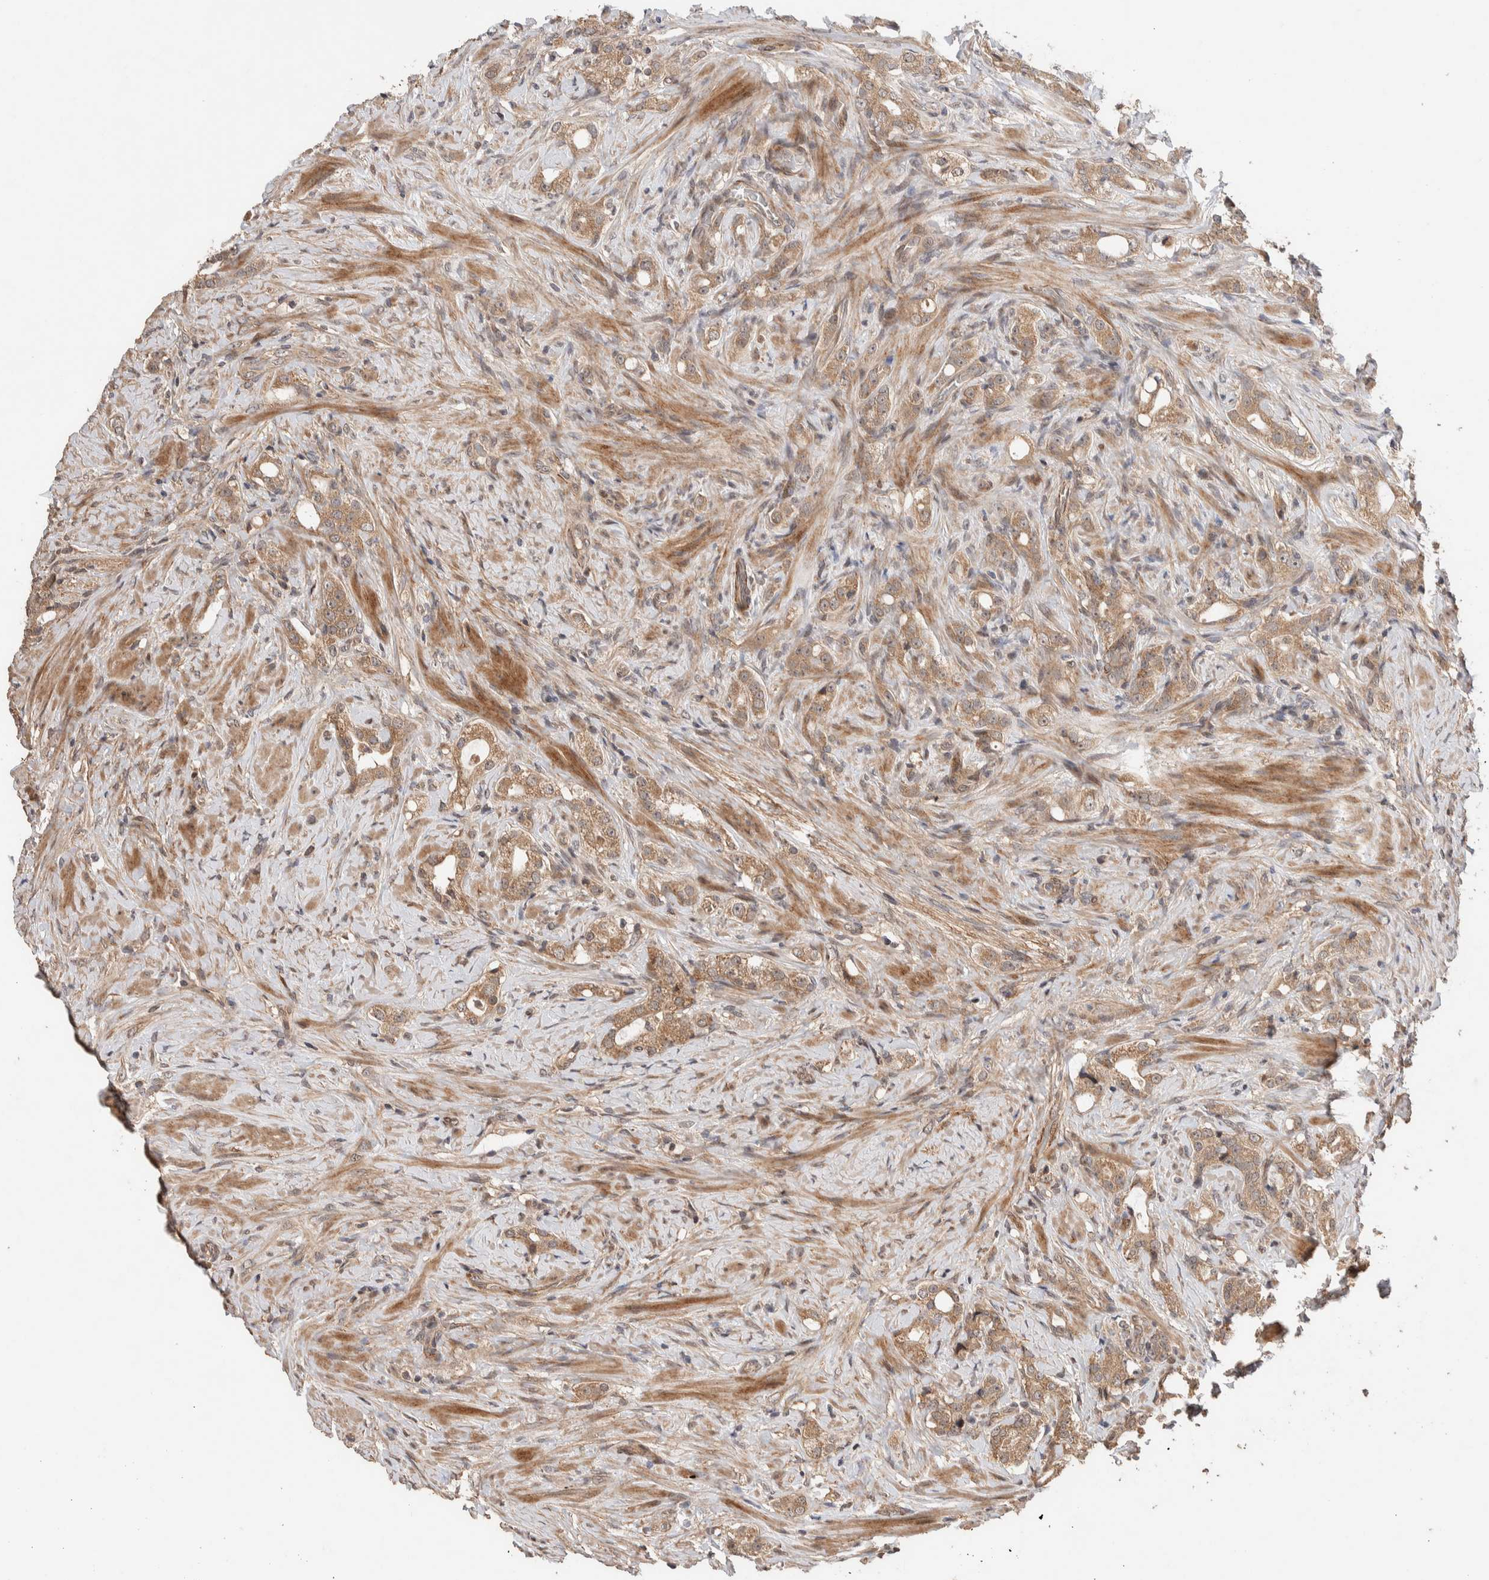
{"staining": {"intensity": "moderate", "quantity": ">75%", "location": "cytoplasmic/membranous"}, "tissue": "prostate cancer", "cell_type": "Tumor cells", "image_type": "cancer", "snomed": [{"axis": "morphology", "description": "Adenocarcinoma, High grade"}, {"axis": "topography", "description": "Prostate"}], "caption": "The micrograph reveals a brown stain indicating the presence of a protein in the cytoplasmic/membranous of tumor cells in prostate cancer (high-grade adenocarcinoma). (DAB = brown stain, brightfield microscopy at high magnification).", "gene": "PRDM15", "patient": {"sex": "male", "age": 63}}